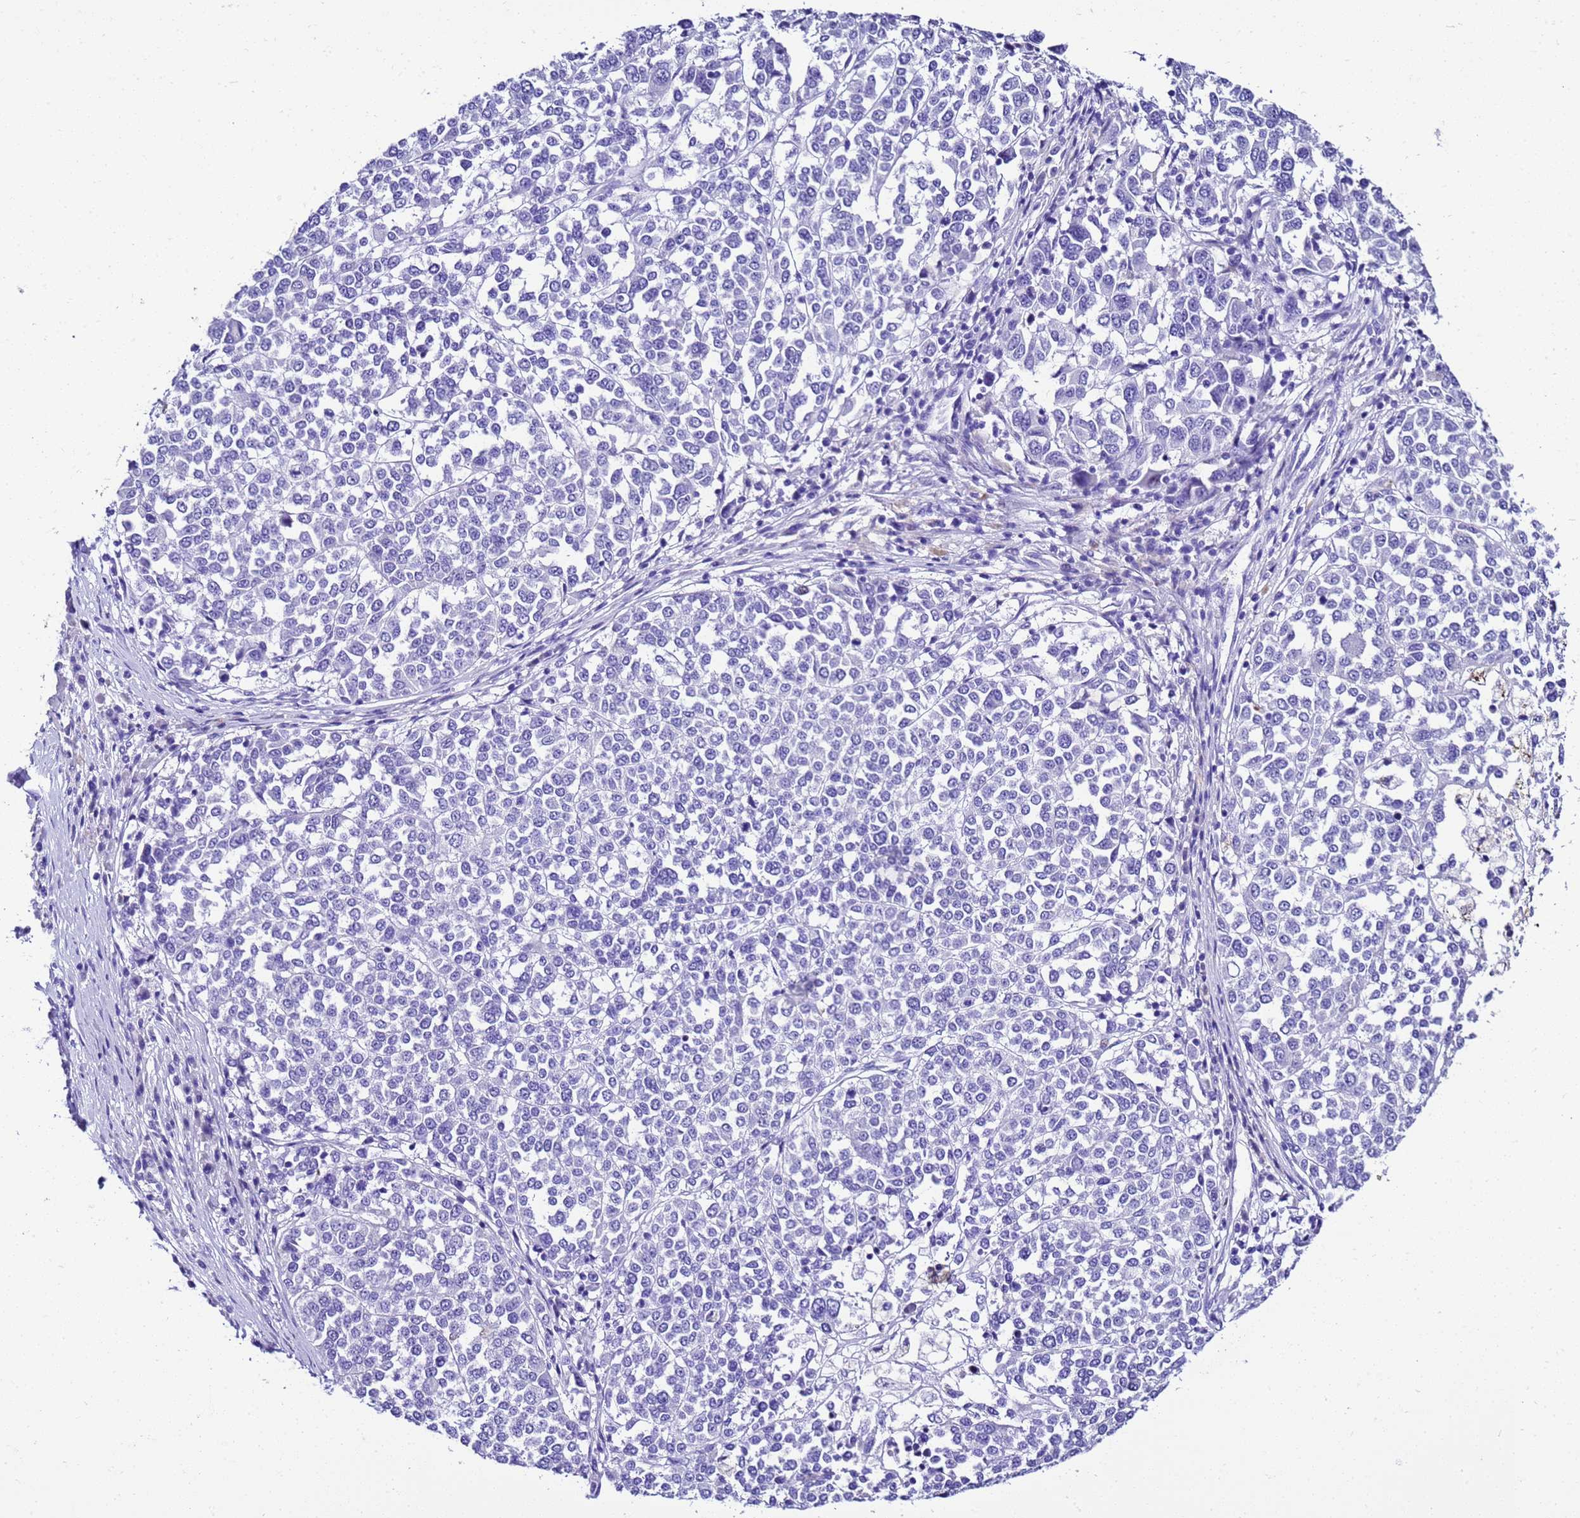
{"staining": {"intensity": "negative", "quantity": "none", "location": "none"}, "tissue": "melanoma", "cell_type": "Tumor cells", "image_type": "cancer", "snomed": [{"axis": "morphology", "description": "Malignant melanoma, Metastatic site"}, {"axis": "topography", "description": "Lymph node"}], "caption": "IHC photomicrograph of neoplastic tissue: human melanoma stained with DAB reveals no significant protein expression in tumor cells.", "gene": "UGT2B10", "patient": {"sex": "male", "age": 44}}